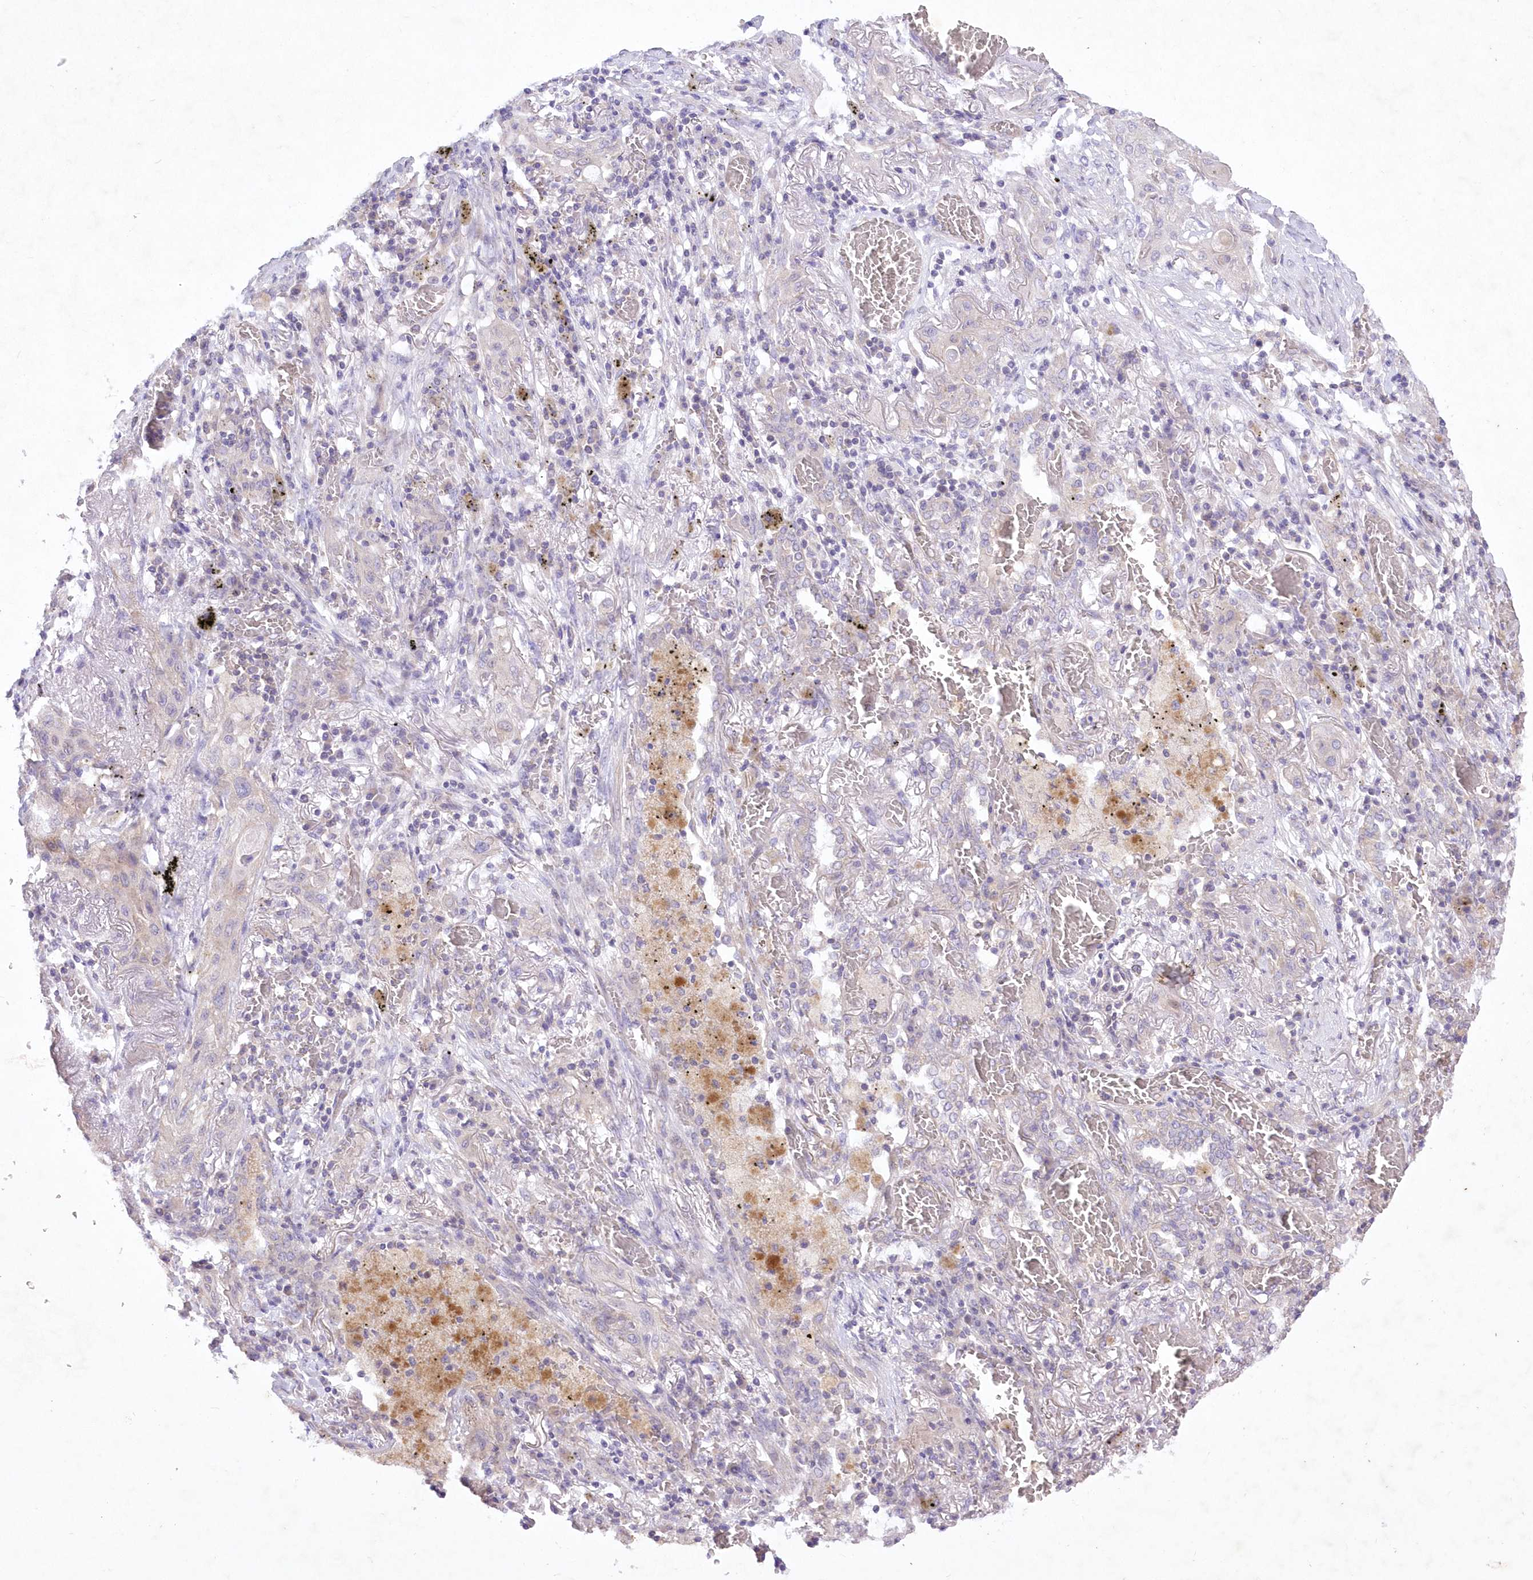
{"staining": {"intensity": "negative", "quantity": "none", "location": "none"}, "tissue": "lung cancer", "cell_type": "Tumor cells", "image_type": "cancer", "snomed": [{"axis": "morphology", "description": "Squamous cell carcinoma, NOS"}, {"axis": "topography", "description": "Lung"}], "caption": "Image shows no significant protein positivity in tumor cells of lung cancer (squamous cell carcinoma).", "gene": "ITSN2", "patient": {"sex": "female", "age": 47}}